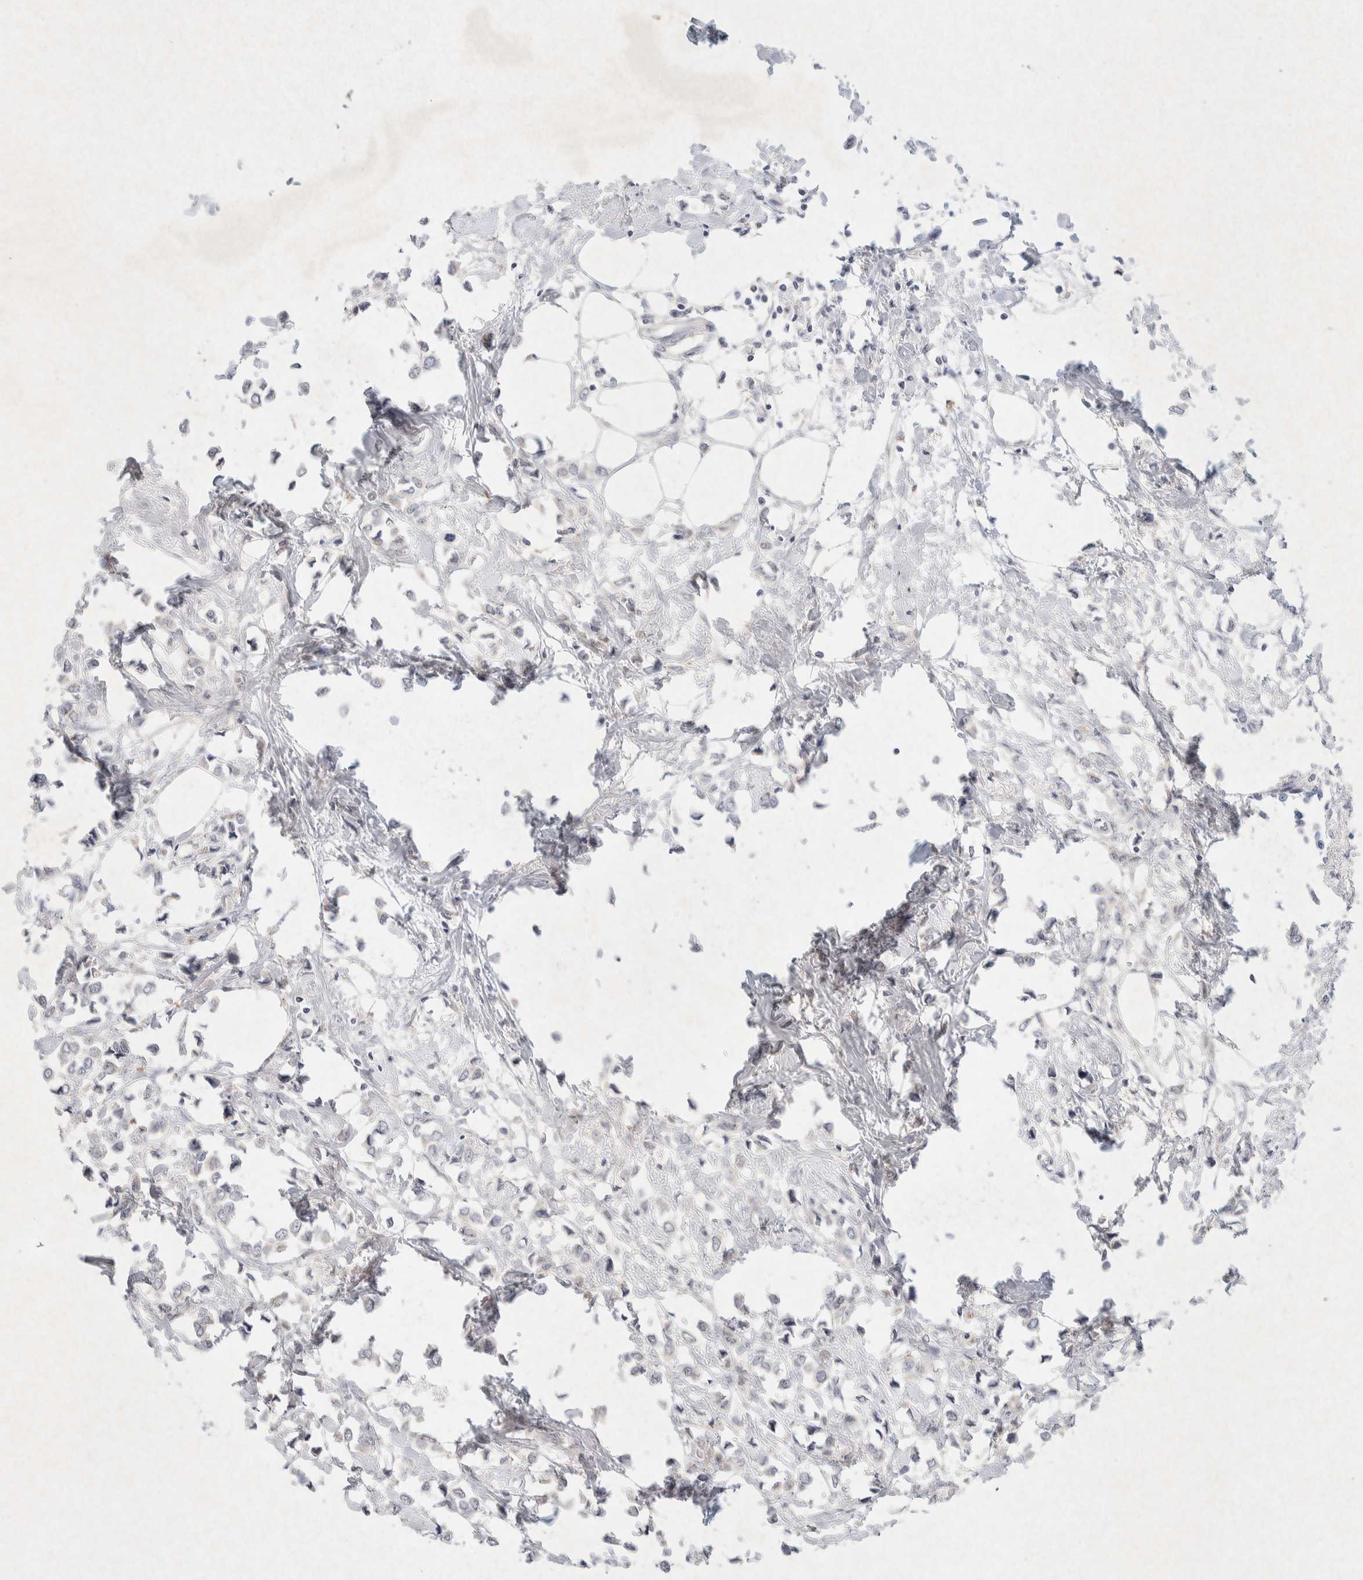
{"staining": {"intensity": "negative", "quantity": "none", "location": "none"}, "tissue": "breast cancer", "cell_type": "Tumor cells", "image_type": "cancer", "snomed": [{"axis": "morphology", "description": "Lobular carcinoma"}, {"axis": "topography", "description": "Breast"}], "caption": "Tumor cells show no significant protein staining in breast cancer.", "gene": "GNAI1", "patient": {"sex": "female", "age": 51}}